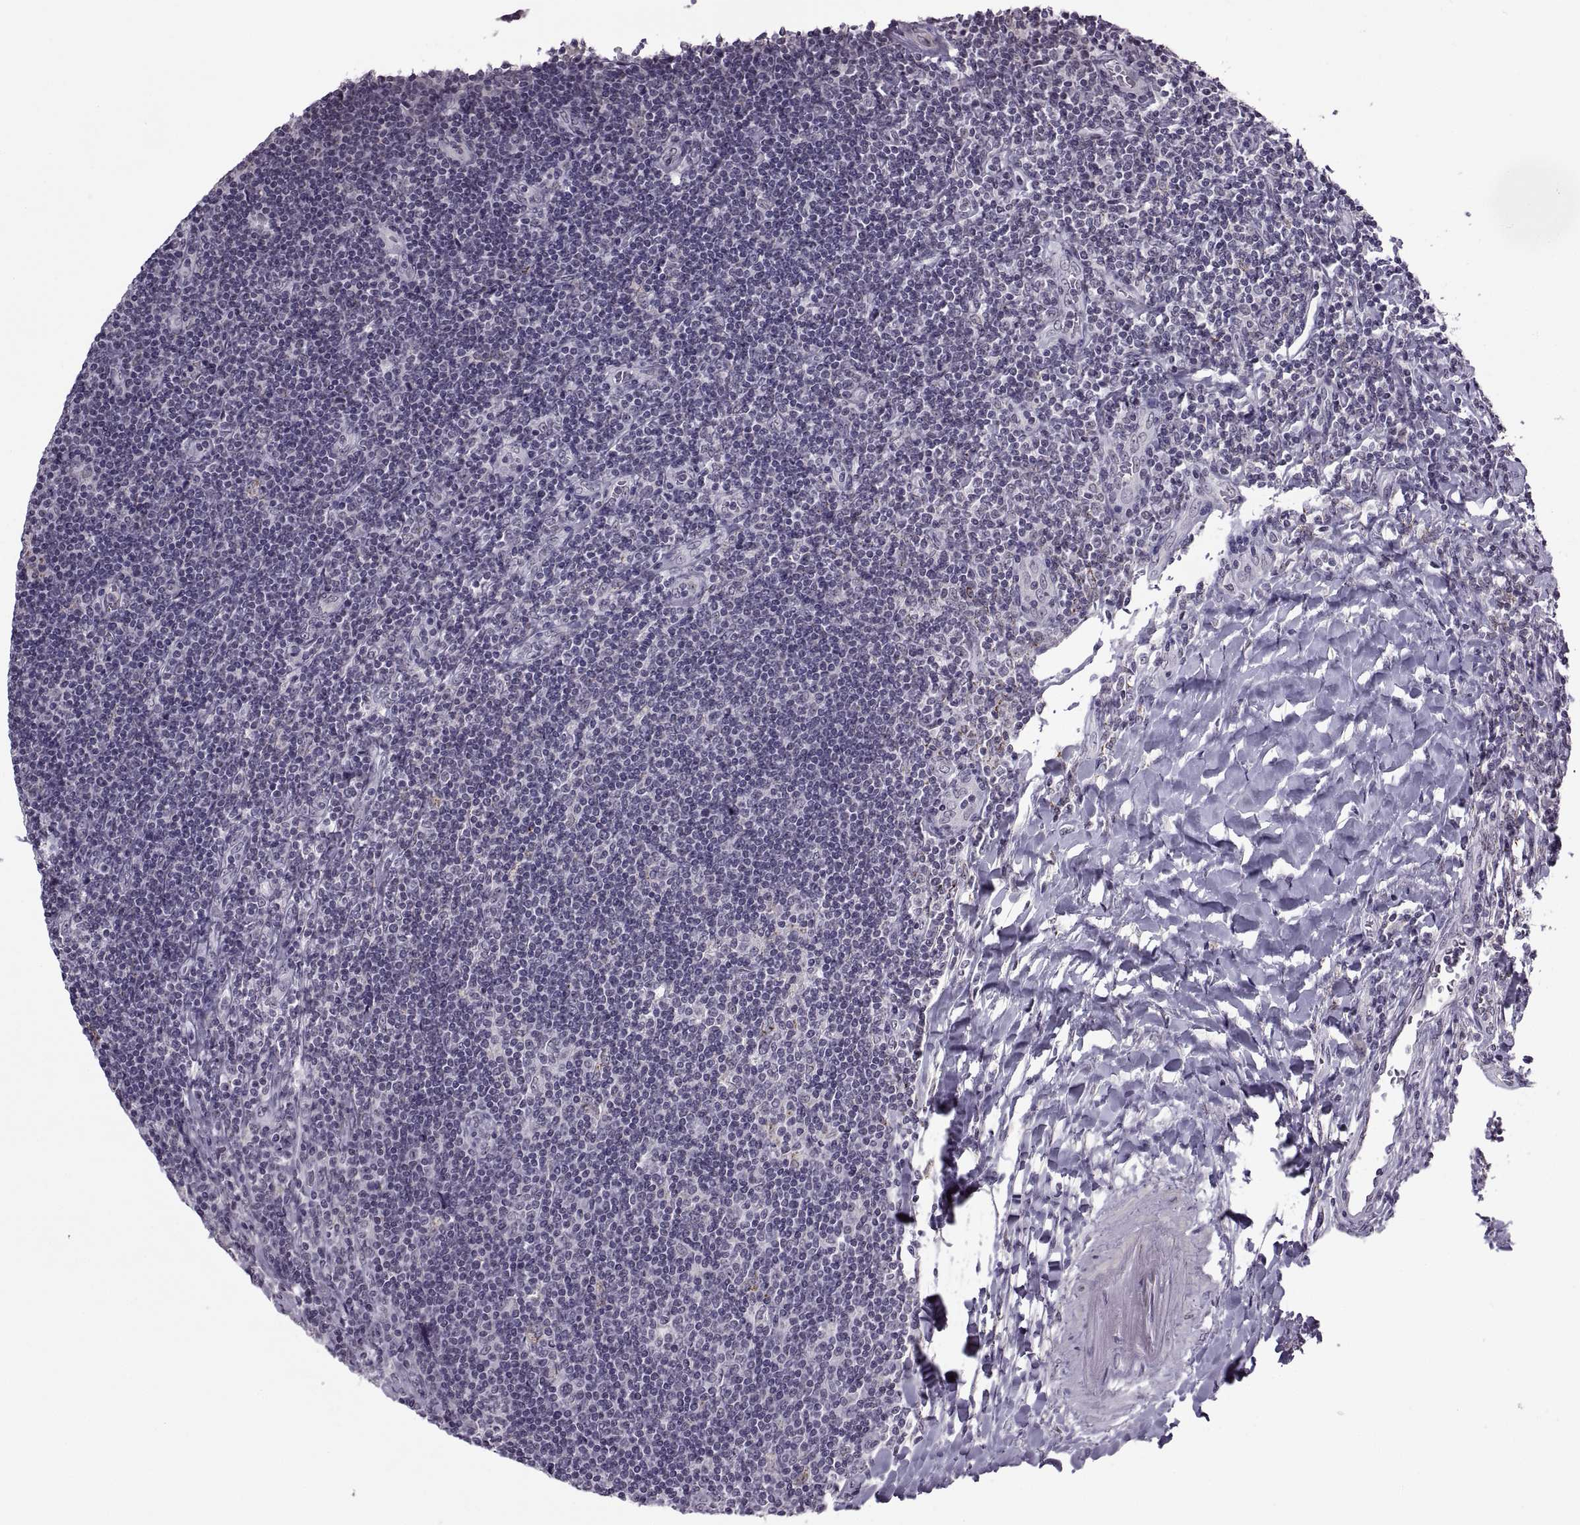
{"staining": {"intensity": "negative", "quantity": "none", "location": "none"}, "tissue": "lymphoma", "cell_type": "Tumor cells", "image_type": "cancer", "snomed": [{"axis": "morphology", "description": "Hodgkin's disease, NOS"}, {"axis": "topography", "description": "Lymph node"}], "caption": "This is a image of immunohistochemistry (IHC) staining of lymphoma, which shows no expression in tumor cells.", "gene": "OTP", "patient": {"sex": "male", "age": 40}}